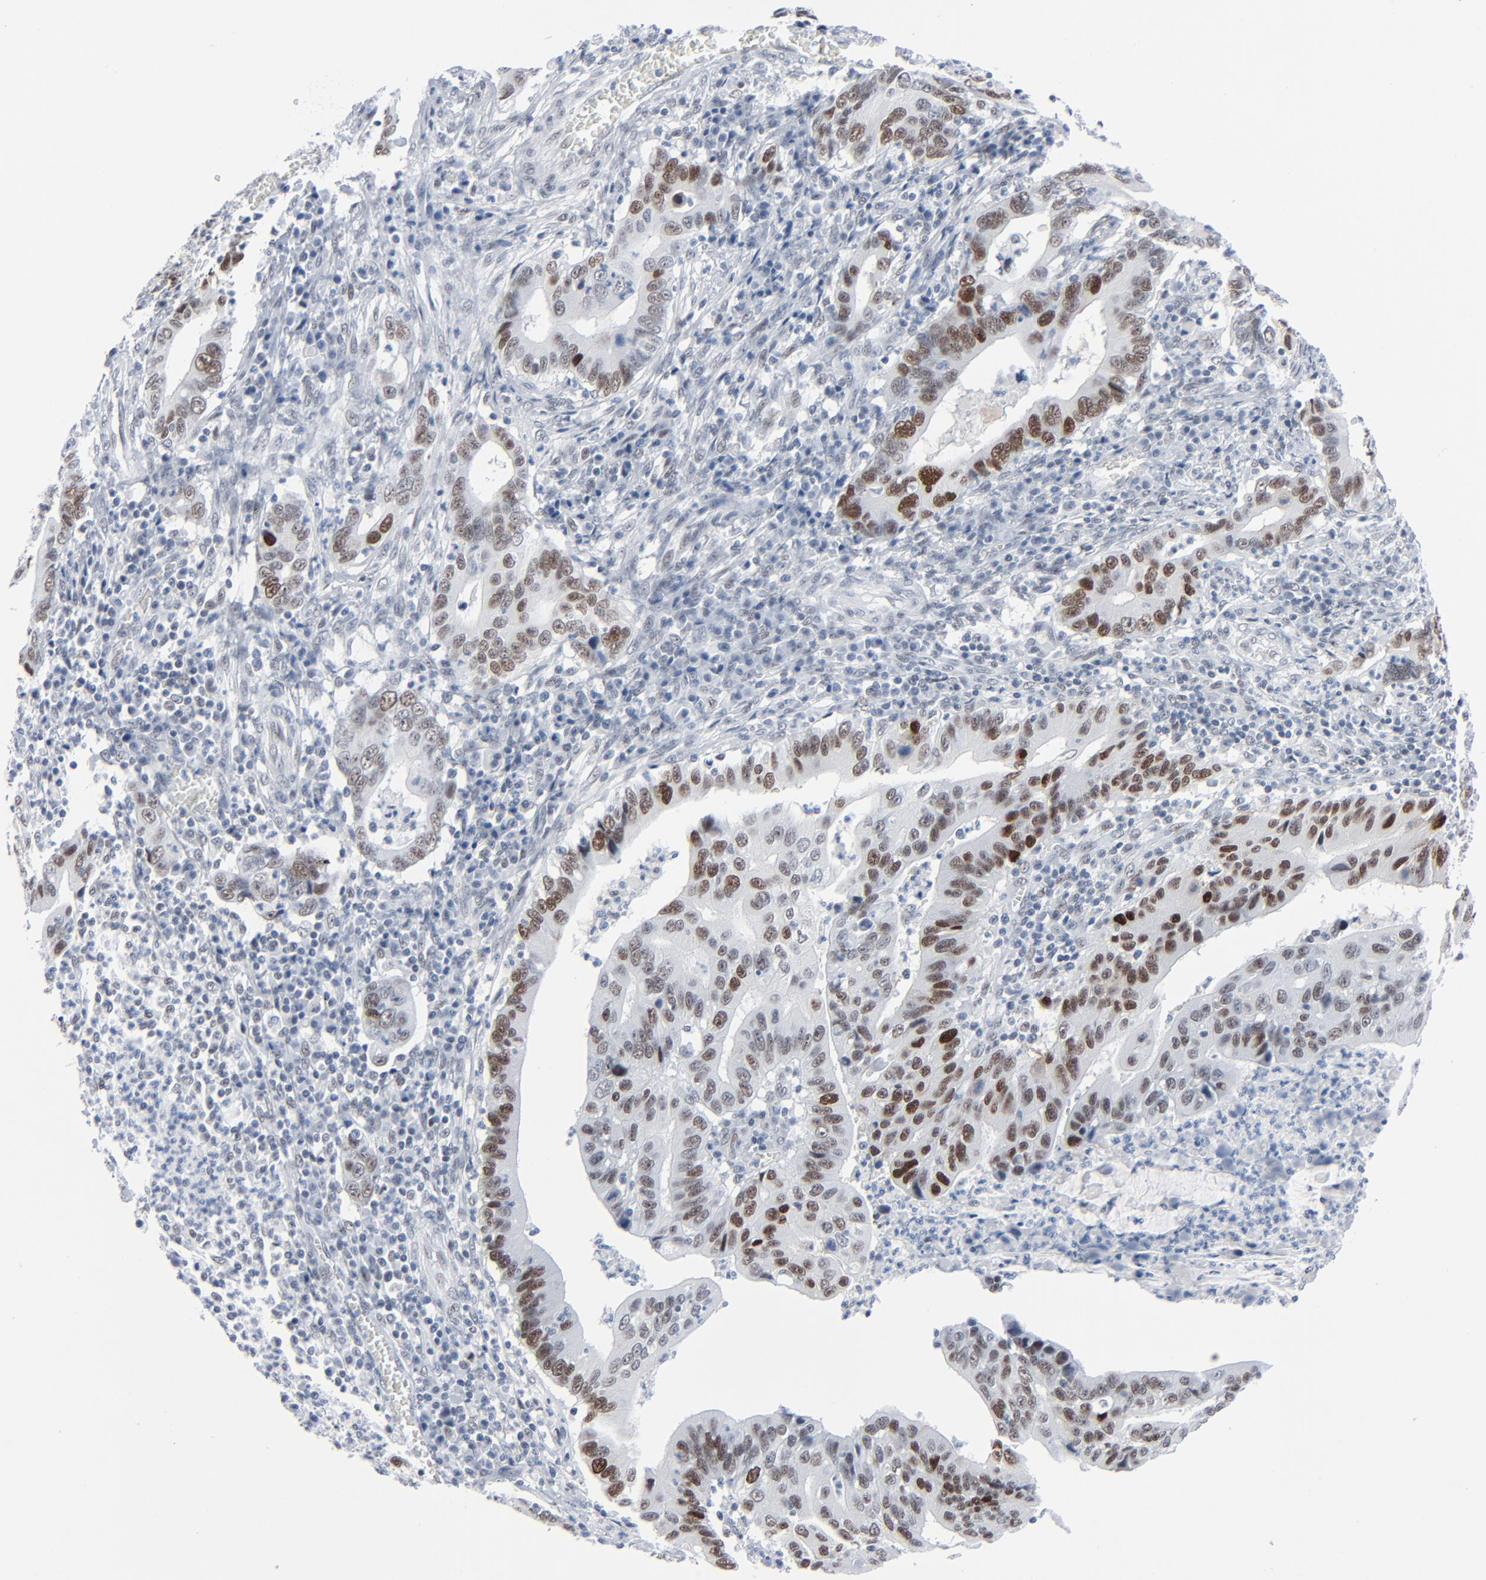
{"staining": {"intensity": "moderate", "quantity": ">75%", "location": "nuclear"}, "tissue": "stomach cancer", "cell_type": "Tumor cells", "image_type": "cancer", "snomed": [{"axis": "morphology", "description": "Adenocarcinoma, NOS"}, {"axis": "topography", "description": "Stomach, upper"}], "caption": "Adenocarcinoma (stomach) stained with immunohistochemistry (IHC) shows moderate nuclear expression in about >75% of tumor cells.", "gene": "SIRT1", "patient": {"sex": "male", "age": 63}}